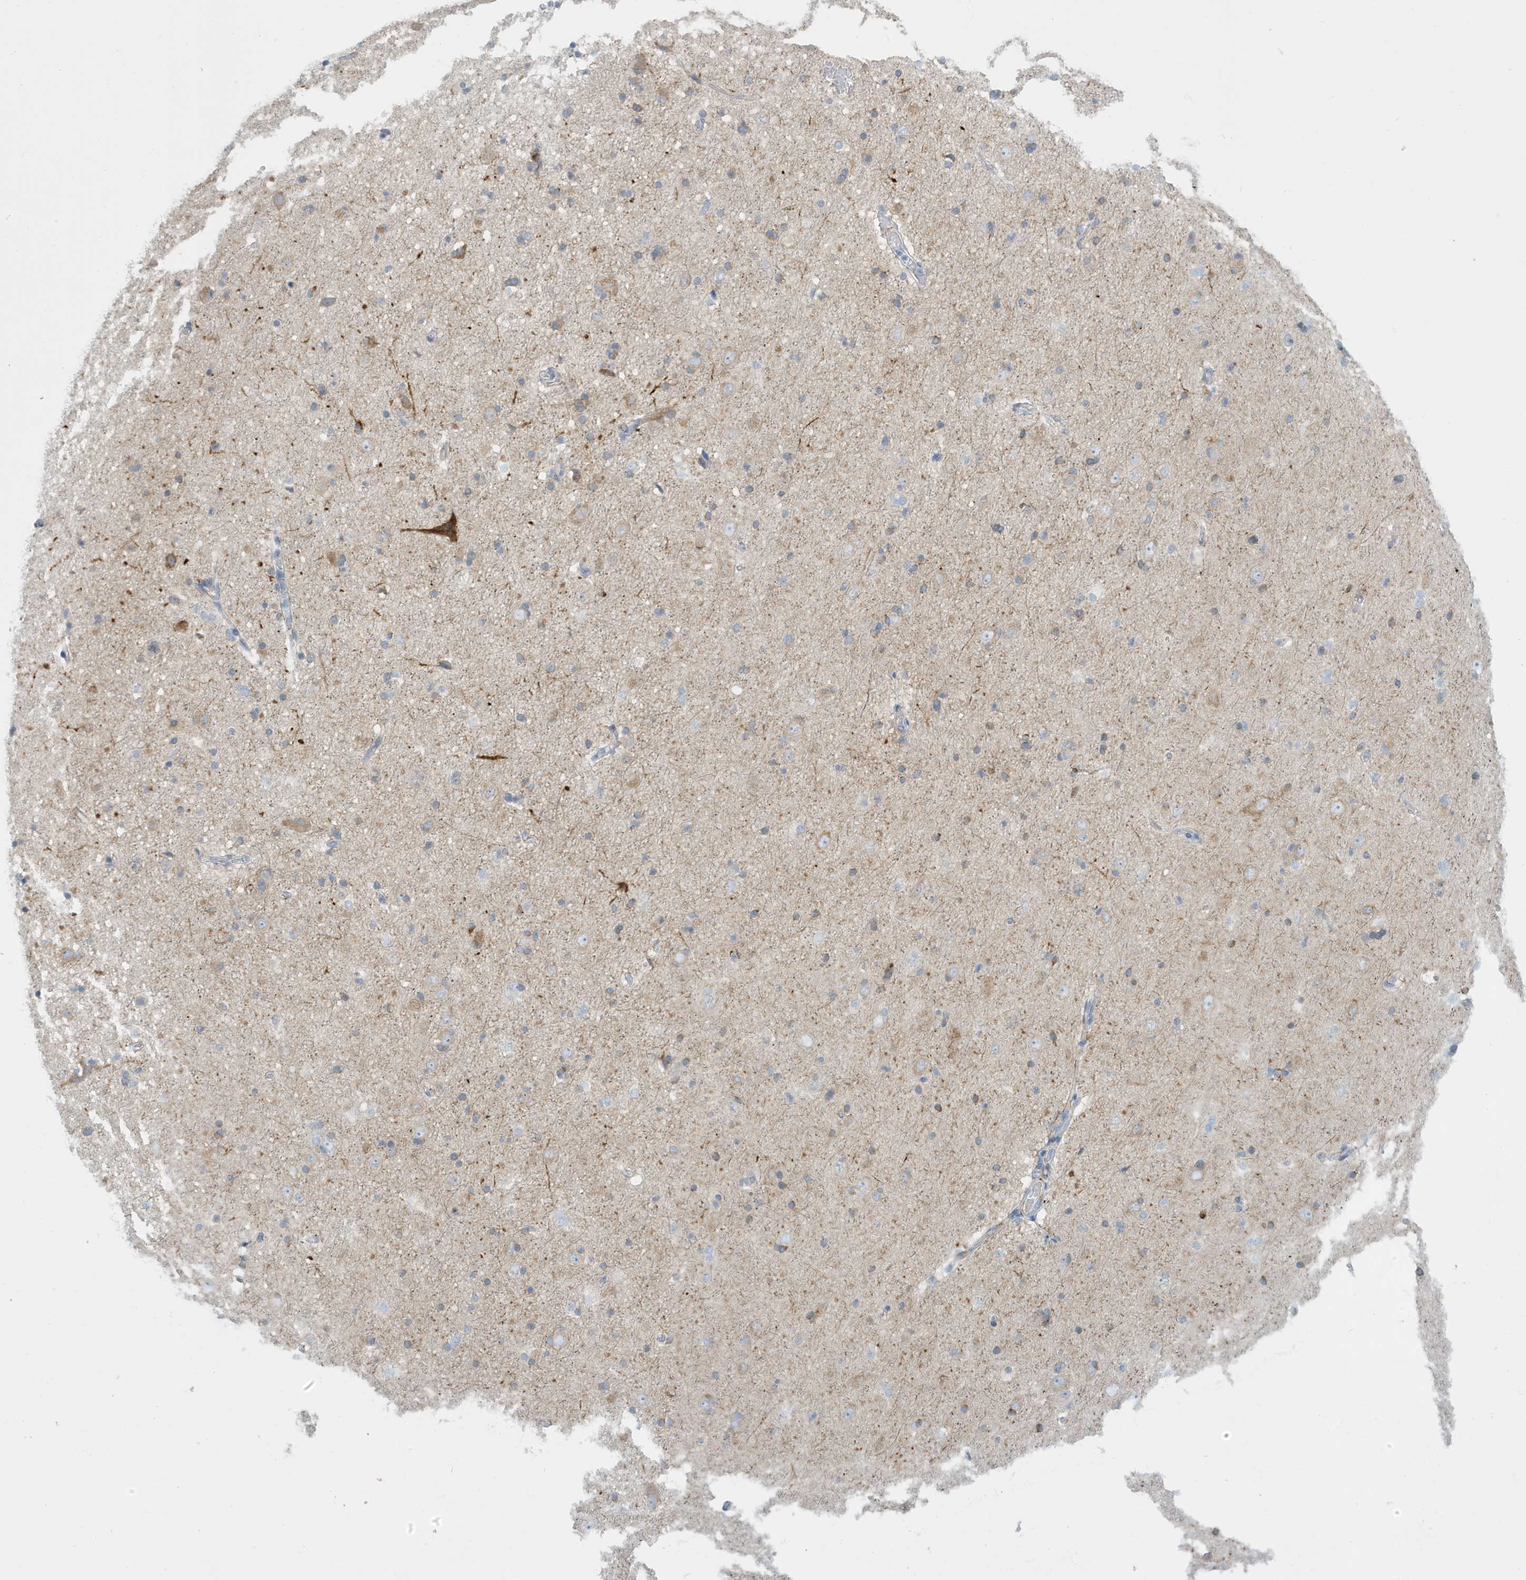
{"staining": {"intensity": "weak", "quantity": ">75%", "location": "cytoplasmic/membranous"}, "tissue": "cerebral cortex", "cell_type": "Endothelial cells", "image_type": "normal", "snomed": [{"axis": "morphology", "description": "Normal tissue, NOS"}, {"axis": "topography", "description": "Cerebral cortex"}], "caption": "DAB immunohistochemical staining of unremarkable cerebral cortex displays weak cytoplasmic/membranous protein staining in approximately >75% of endothelial cells.", "gene": "PERM1", "patient": {"sex": "male", "age": 34}}